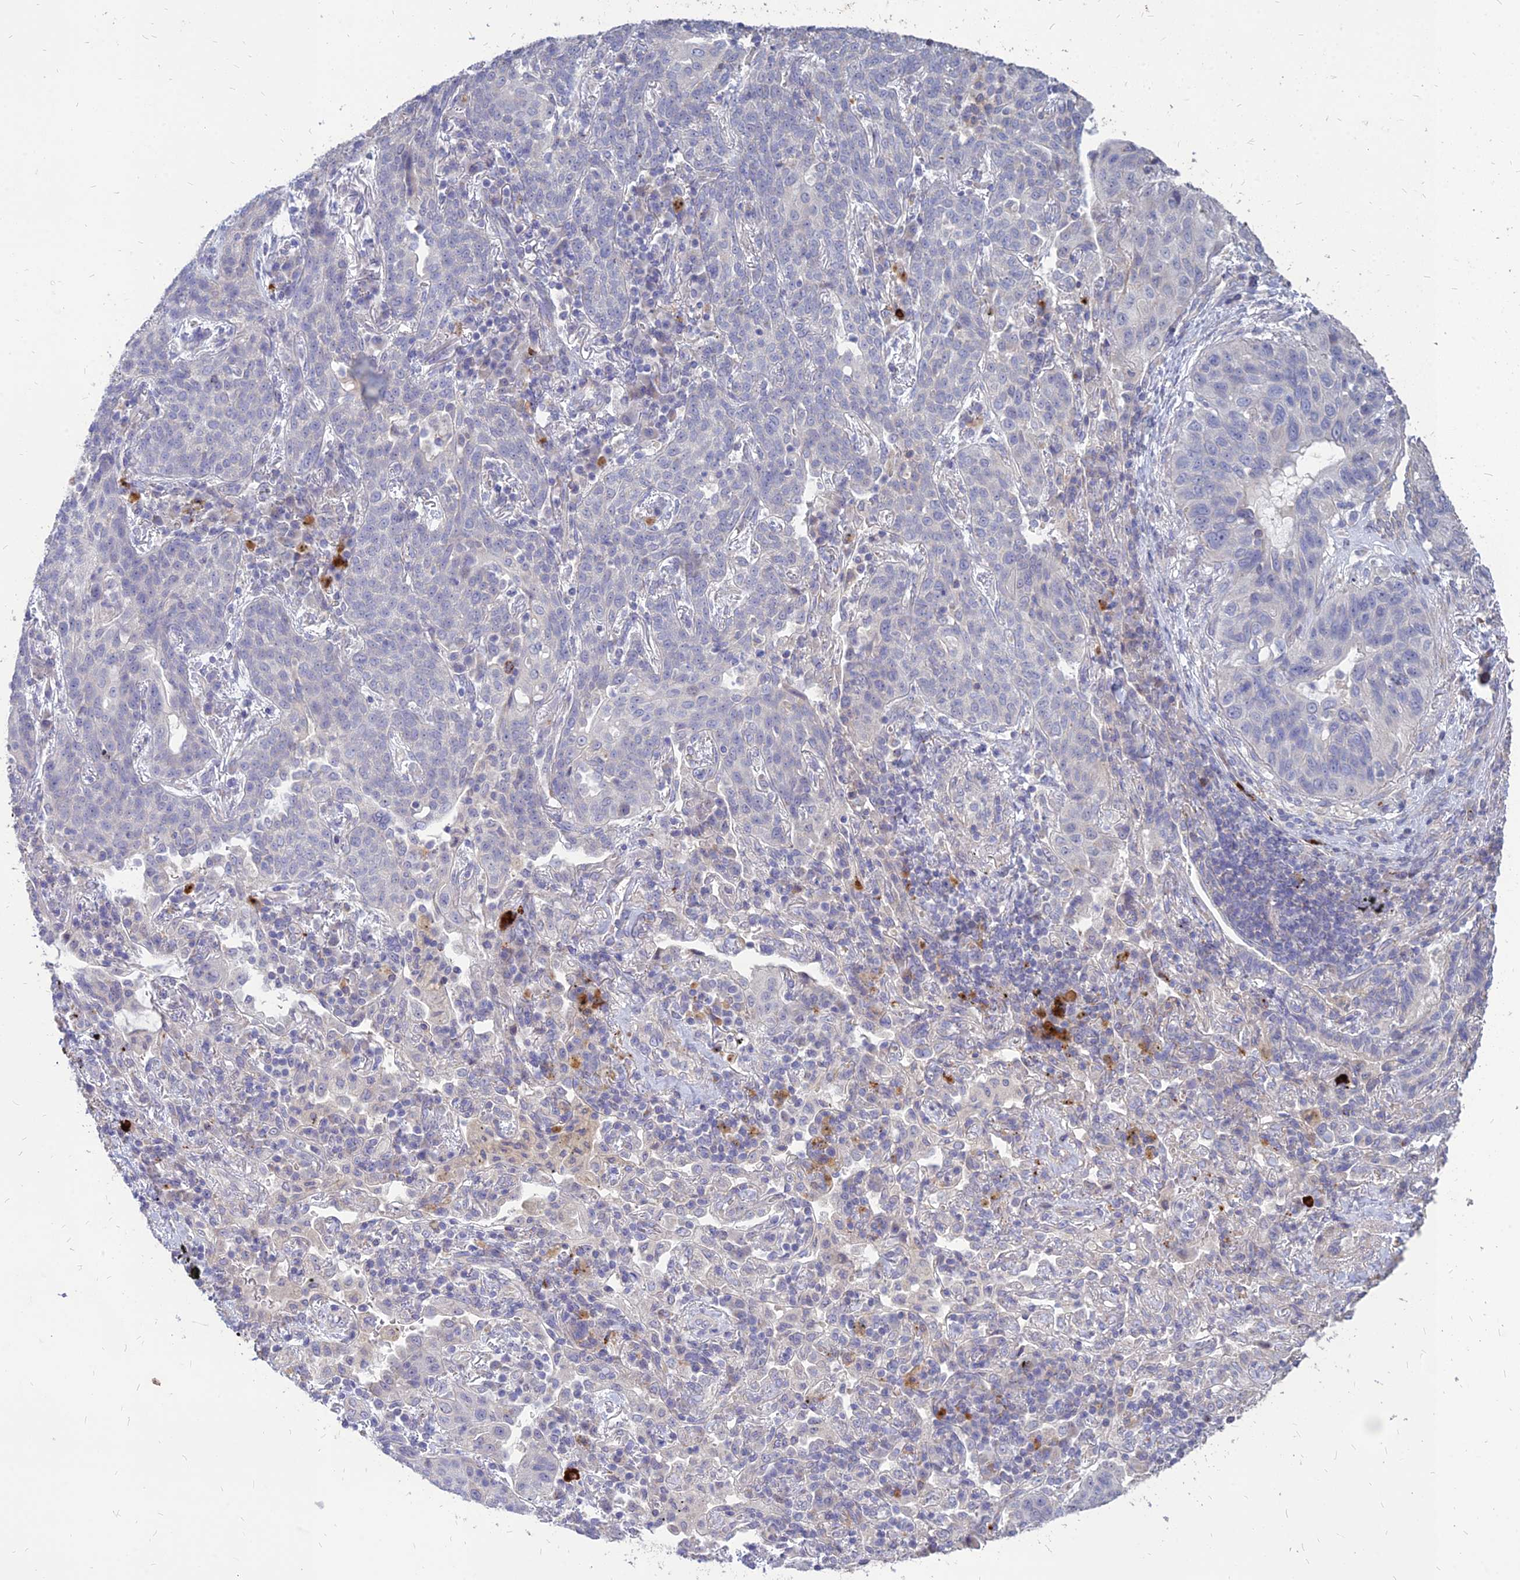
{"staining": {"intensity": "negative", "quantity": "none", "location": "none"}, "tissue": "lung cancer", "cell_type": "Tumor cells", "image_type": "cancer", "snomed": [{"axis": "morphology", "description": "Squamous cell carcinoma, NOS"}, {"axis": "topography", "description": "Lung"}], "caption": "Tumor cells are negative for protein expression in human lung cancer (squamous cell carcinoma).", "gene": "ST3GAL6", "patient": {"sex": "female", "age": 70}}